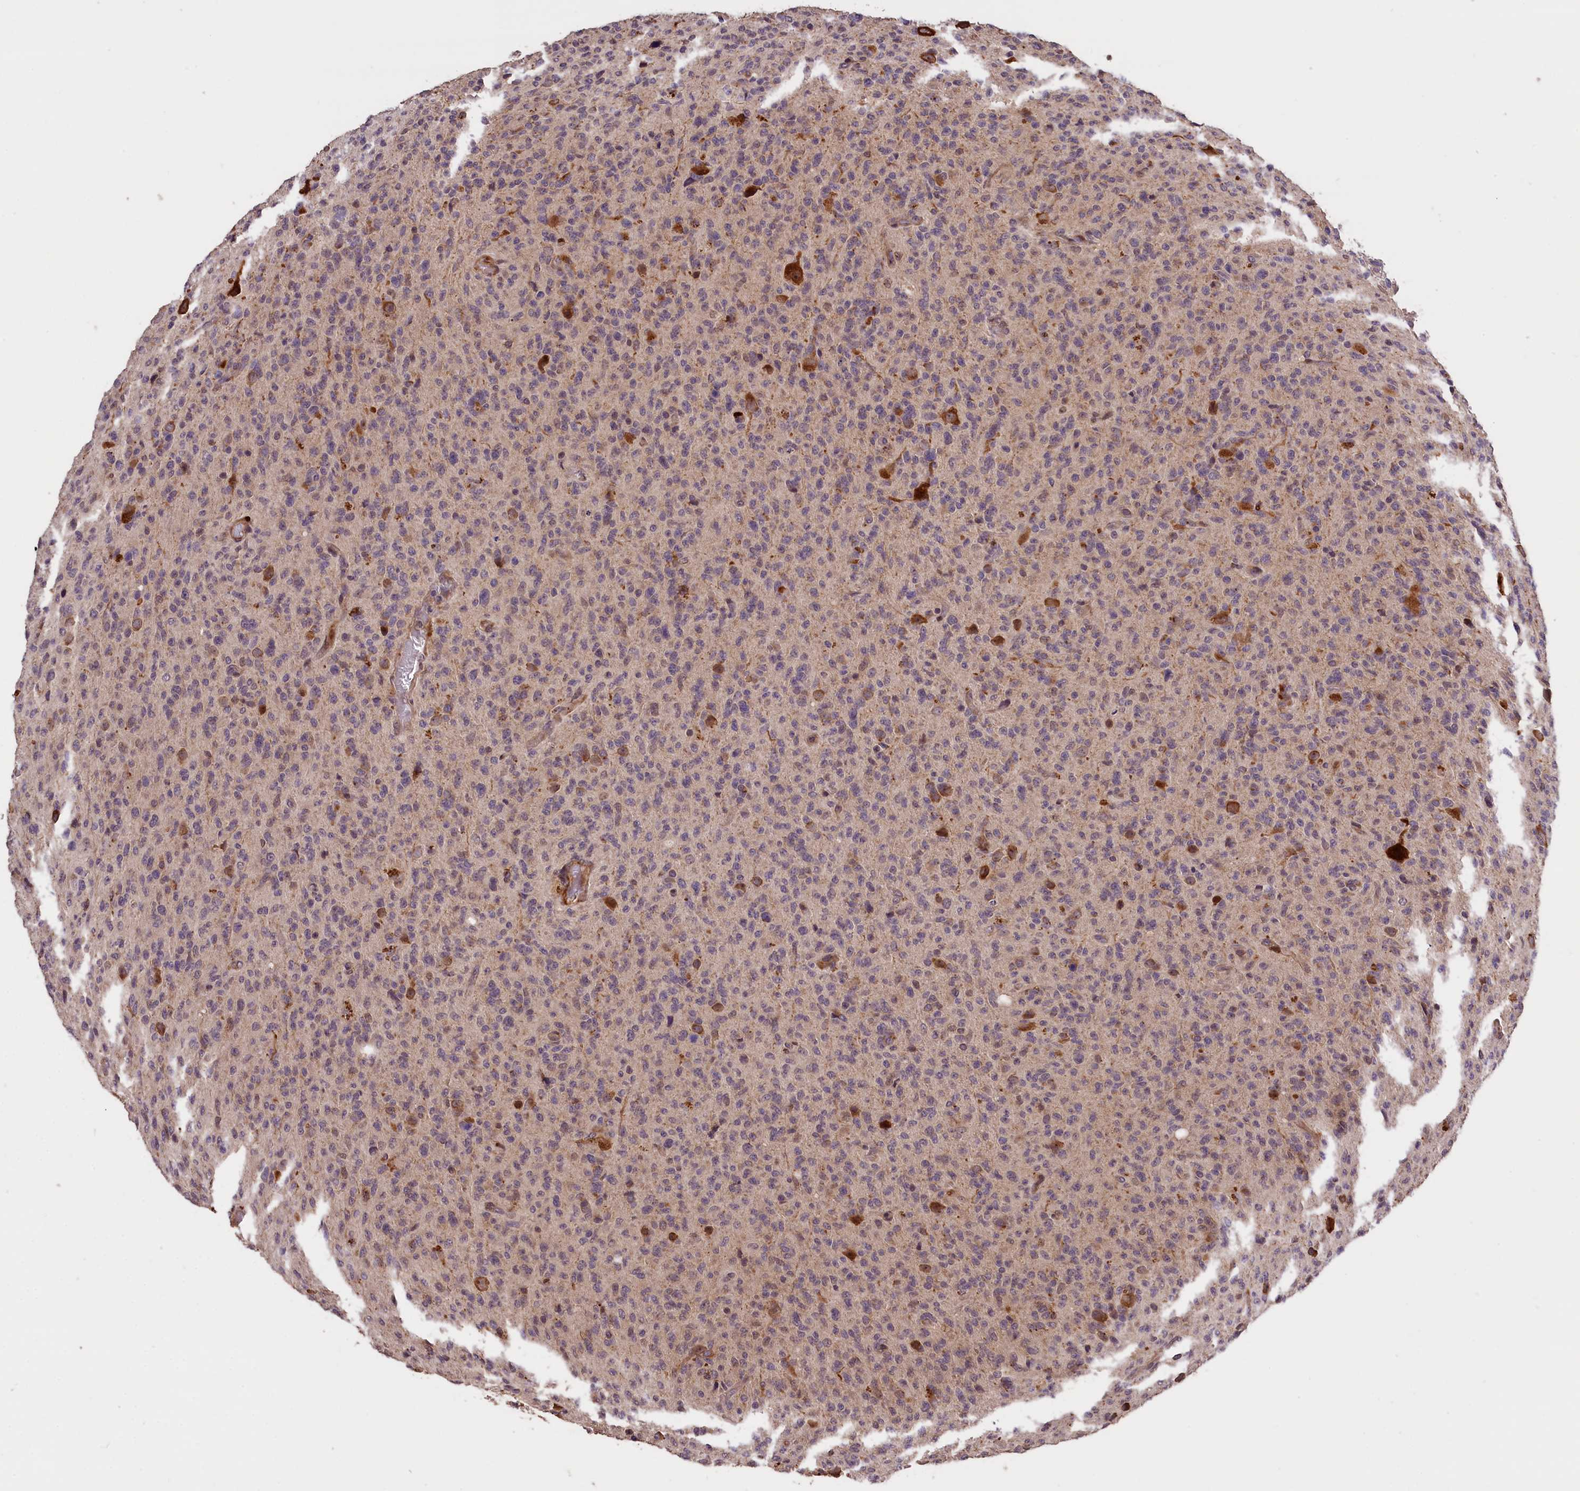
{"staining": {"intensity": "weak", "quantity": "25%-75%", "location": "cytoplasmic/membranous"}, "tissue": "glioma", "cell_type": "Tumor cells", "image_type": "cancer", "snomed": [{"axis": "morphology", "description": "Glioma, malignant, High grade"}, {"axis": "topography", "description": "Brain"}], "caption": "A low amount of weak cytoplasmic/membranous expression is seen in about 25%-75% of tumor cells in glioma tissue. Immunohistochemistry (ihc) stains the protein in brown and the nuclei are stained blue.", "gene": "DNAJB9", "patient": {"sex": "female", "age": 57}}